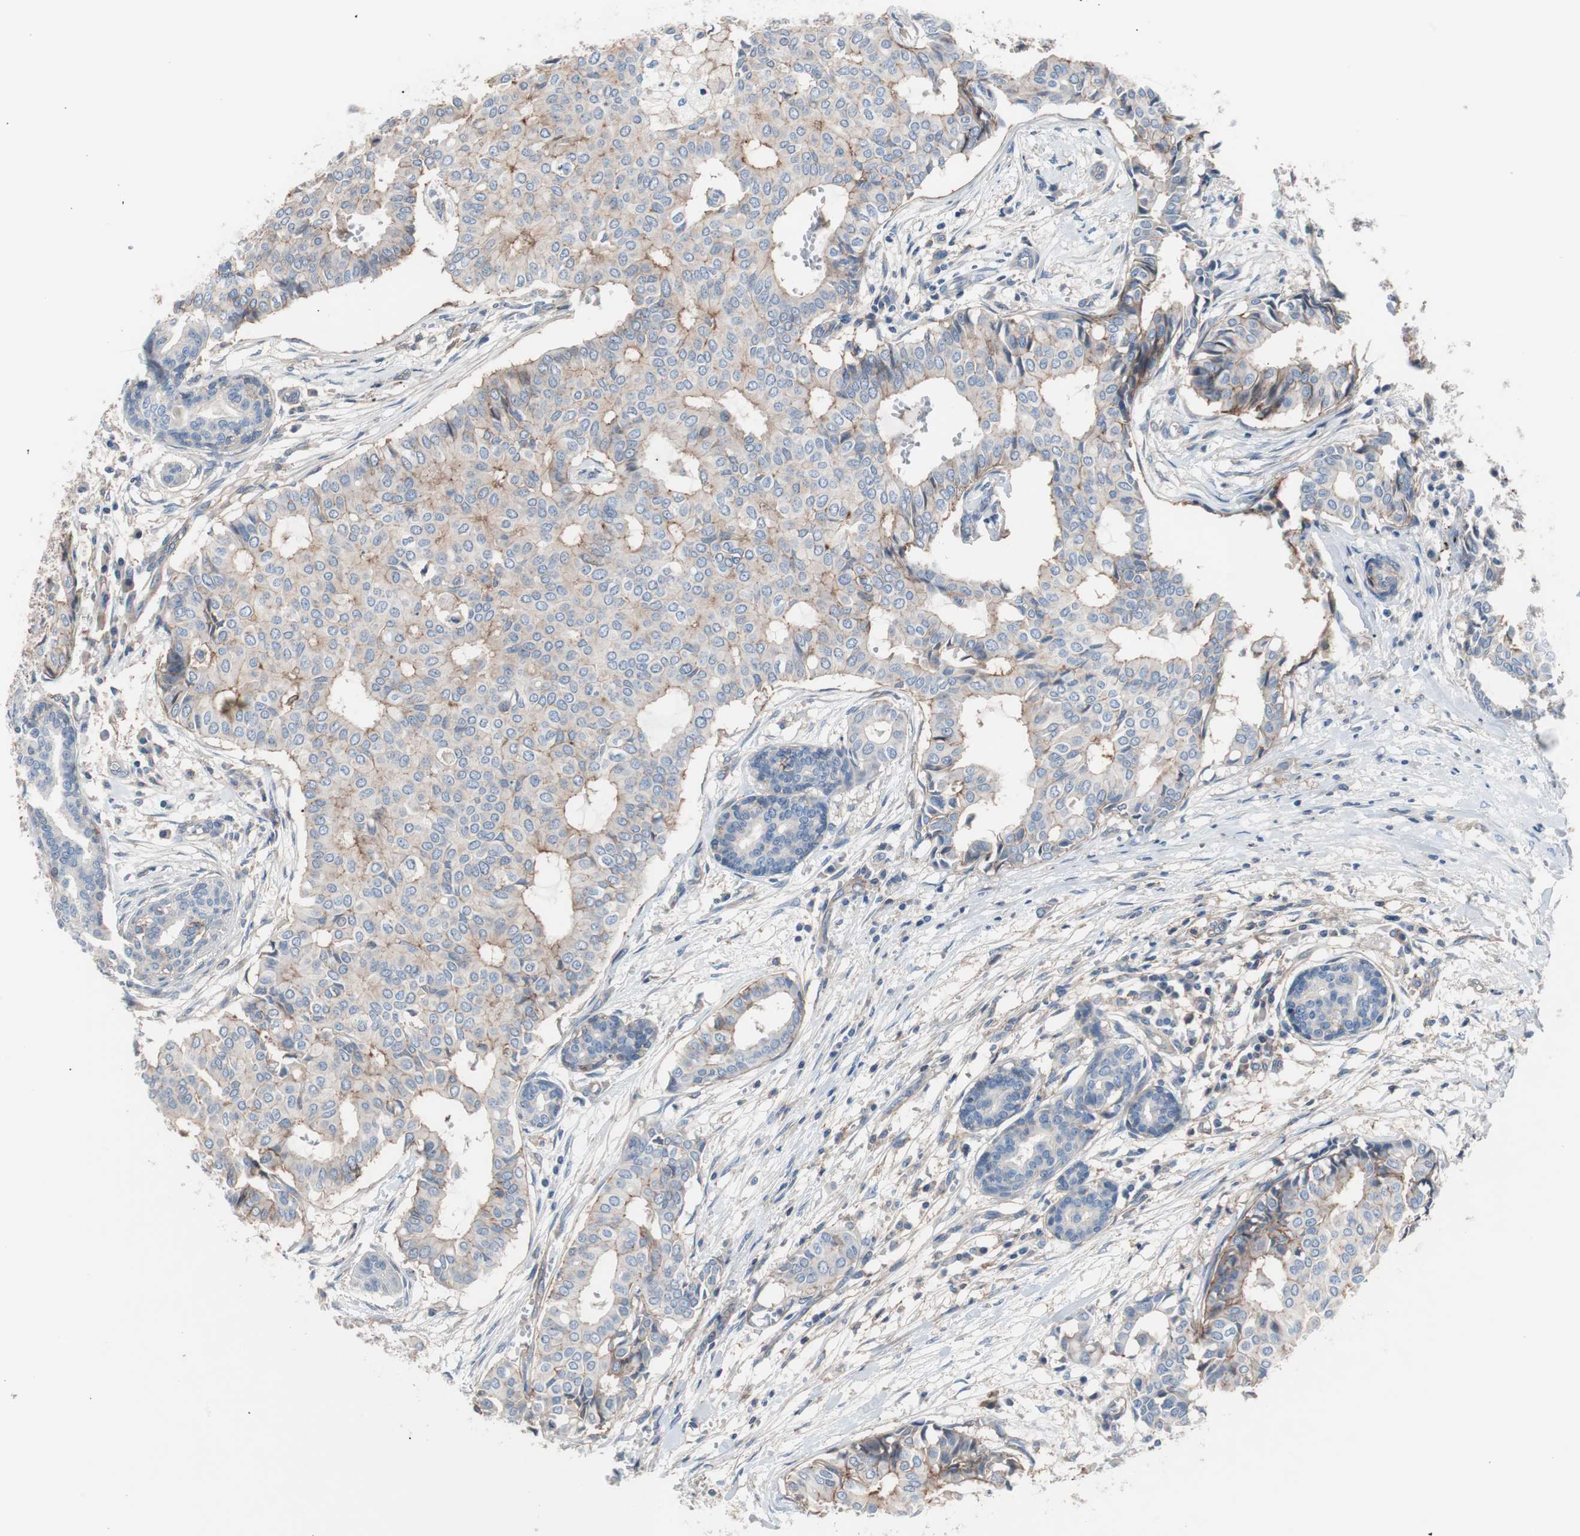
{"staining": {"intensity": "moderate", "quantity": "<25%", "location": "cytoplasmic/membranous"}, "tissue": "head and neck cancer", "cell_type": "Tumor cells", "image_type": "cancer", "snomed": [{"axis": "morphology", "description": "Adenocarcinoma, NOS"}, {"axis": "topography", "description": "Salivary gland"}, {"axis": "topography", "description": "Head-Neck"}], "caption": "This is an image of immunohistochemistry staining of adenocarcinoma (head and neck), which shows moderate expression in the cytoplasmic/membranous of tumor cells.", "gene": "CD81", "patient": {"sex": "female", "age": 59}}